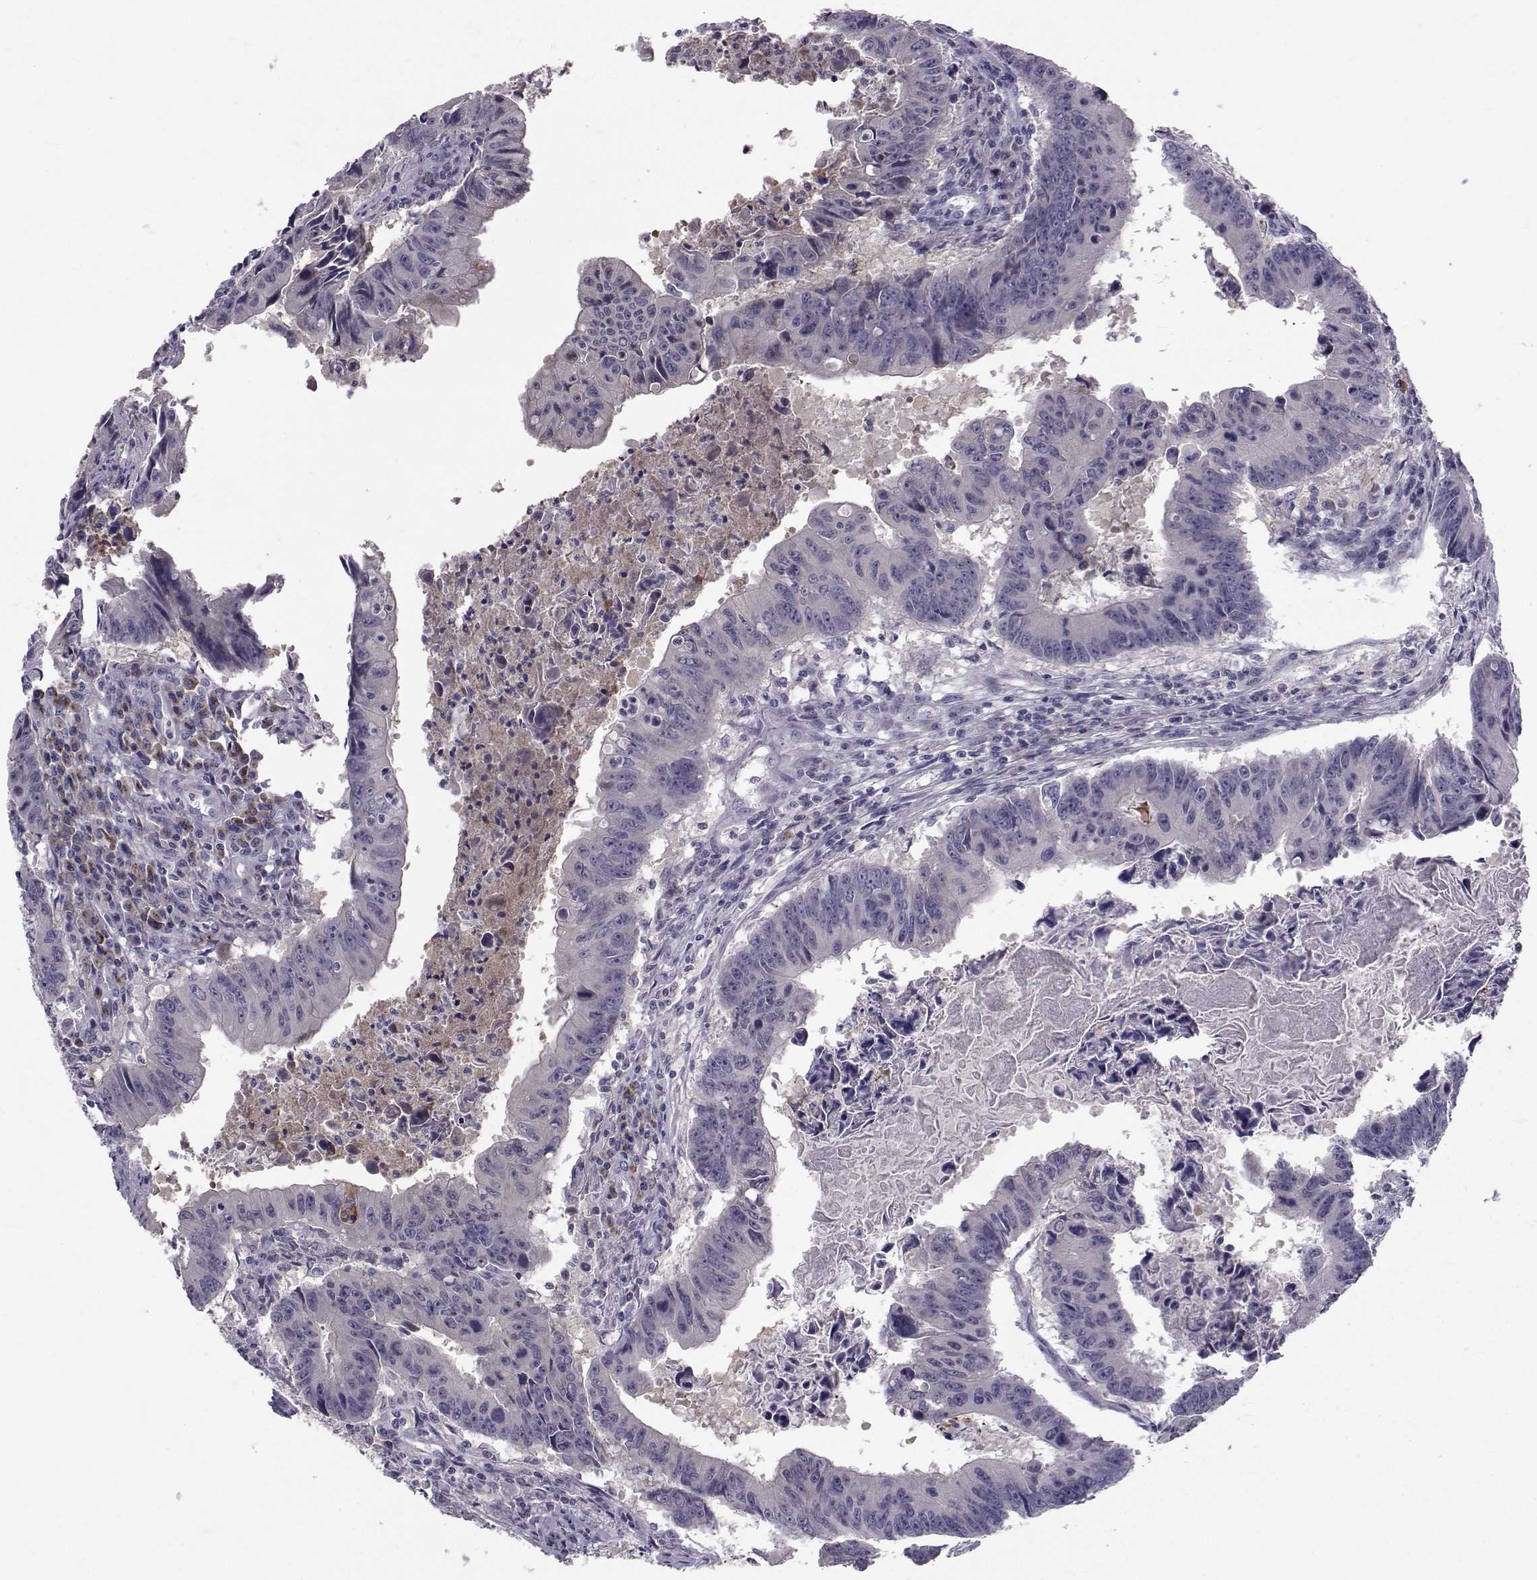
{"staining": {"intensity": "negative", "quantity": "none", "location": "none"}, "tissue": "colorectal cancer", "cell_type": "Tumor cells", "image_type": "cancer", "snomed": [{"axis": "morphology", "description": "Adenocarcinoma, NOS"}, {"axis": "topography", "description": "Colon"}], "caption": "This is an immunohistochemistry image of human adenocarcinoma (colorectal). There is no positivity in tumor cells.", "gene": "TNFRSF11B", "patient": {"sex": "female", "age": 87}}